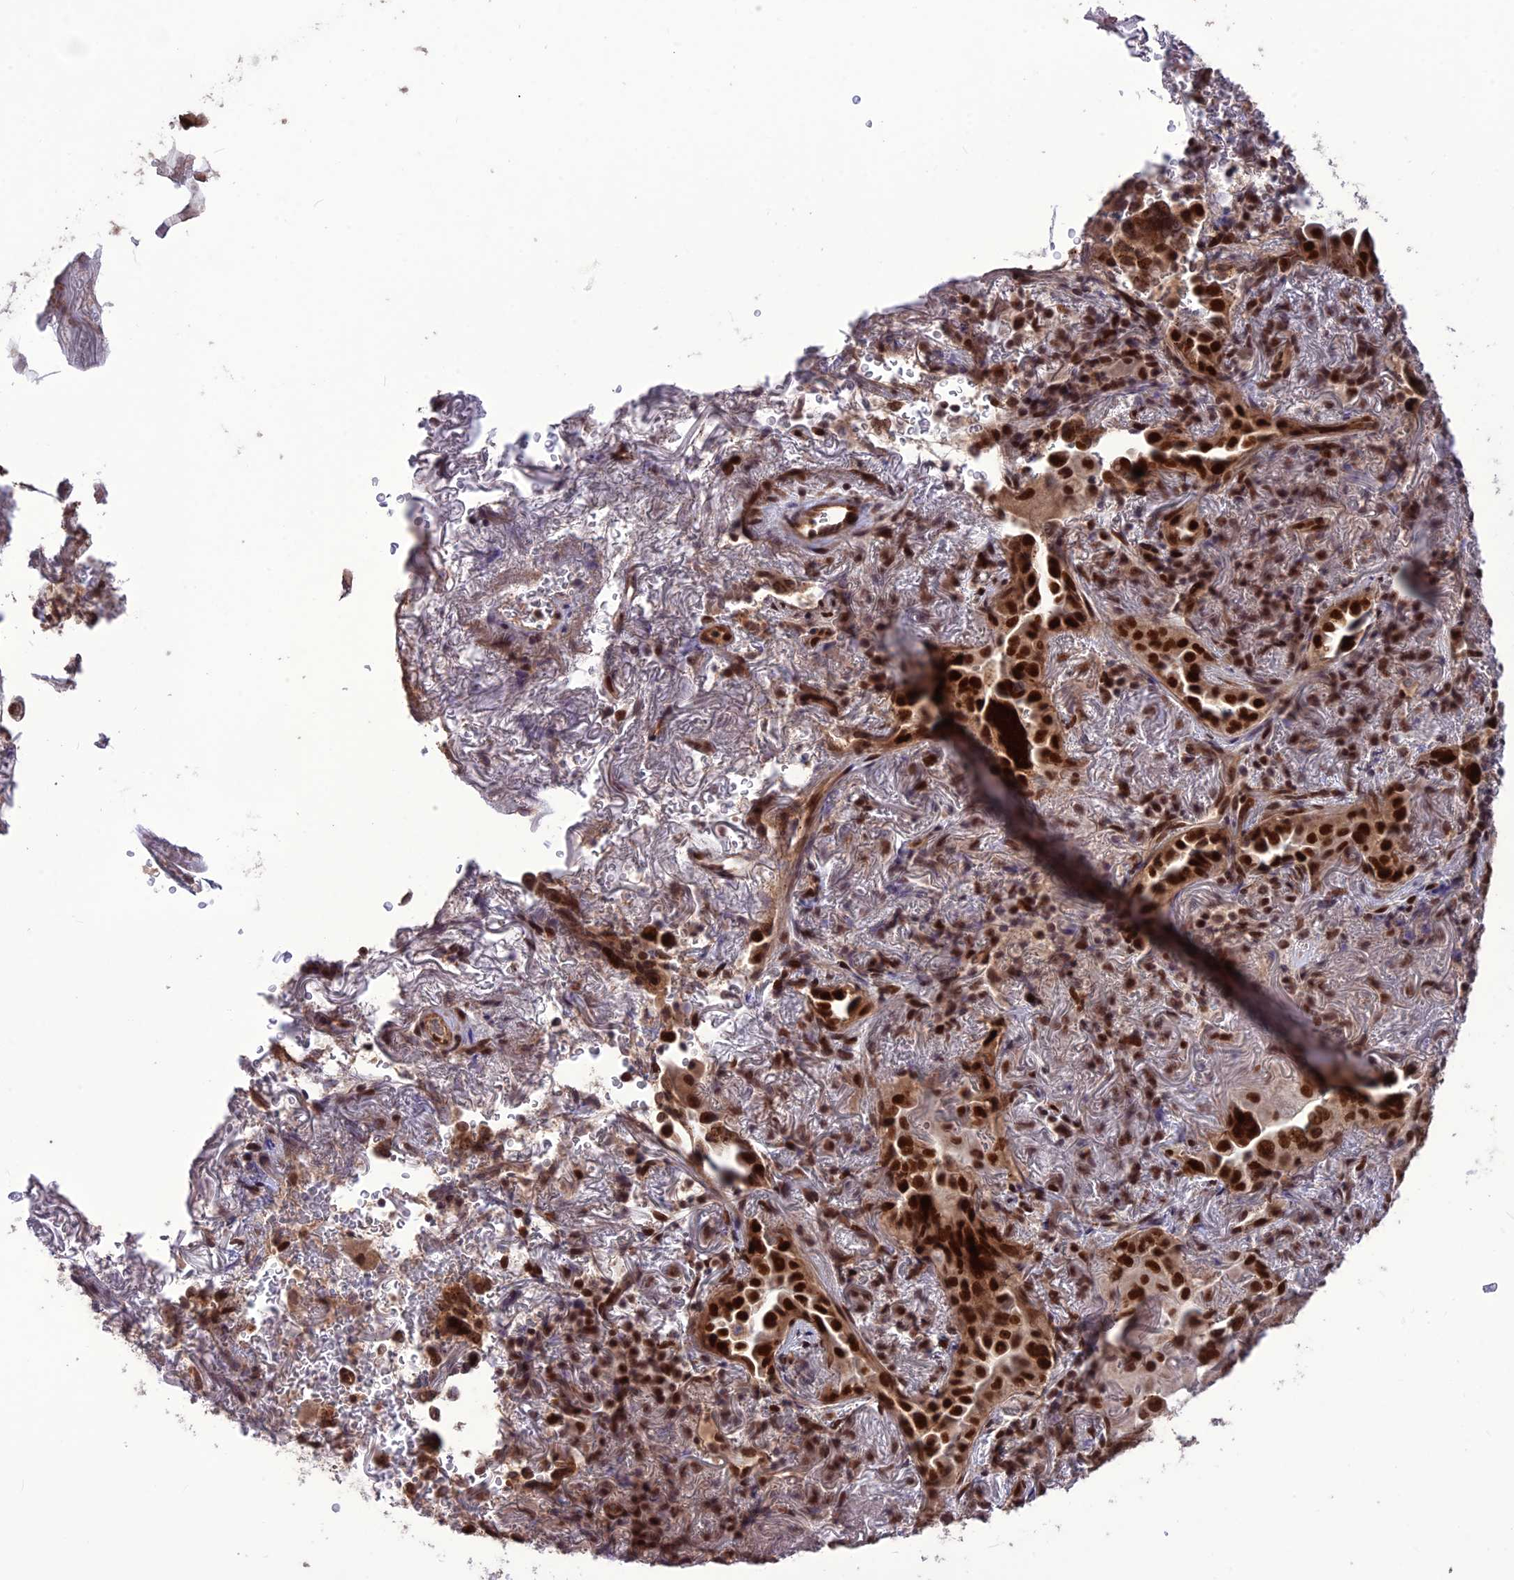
{"staining": {"intensity": "strong", "quantity": ">75%", "location": "nuclear"}, "tissue": "lung cancer", "cell_type": "Tumor cells", "image_type": "cancer", "snomed": [{"axis": "morphology", "description": "Adenocarcinoma, NOS"}, {"axis": "topography", "description": "Lung"}], "caption": "This micrograph exhibits adenocarcinoma (lung) stained with immunohistochemistry (IHC) to label a protein in brown. The nuclear of tumor cells show strong positivity for the protein. Nuclei are counter-stained blue.", "gene": "DIS3", "patient": {"sex": "female", "age": 69}}